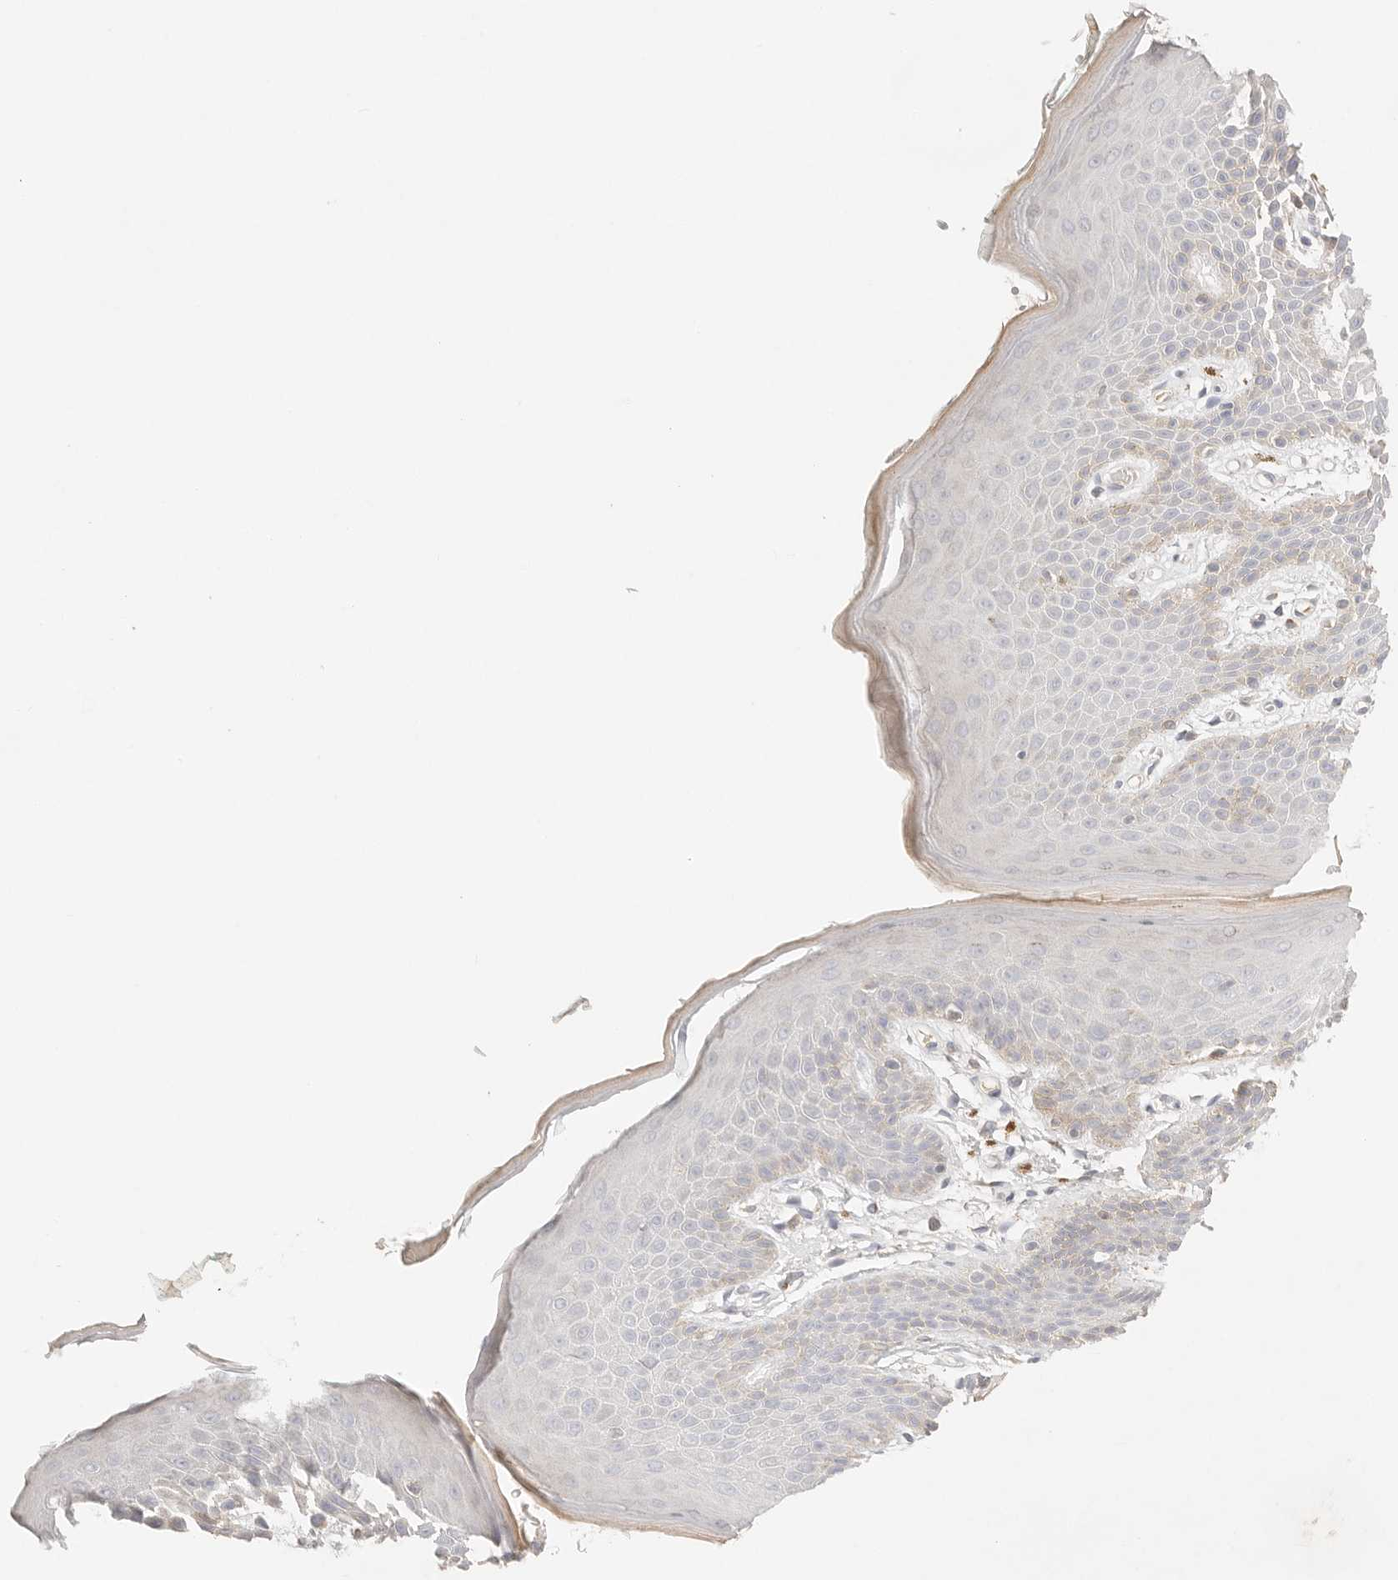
{"staining": {"intensity": "moderate", "quantity": "<25%", "location": "cytoplasmic/membranous"}, "tissue": "skin", "cell_type": "Epidermal cells", "image_type": "normal", "snomed": [{"axis": "morphology", "description": "Normal tissue, NOS"}, {"axis": "topography", "description": "Anal"}], "caption": "The image exhibits immunohistochemical staining of benign skin. There is moderate cytoplasmic/membranous positivity is identified in approximately <25% of epidermal cells.", "gene": "CEP120", "patient": {"sex": "male", "age": 74}}